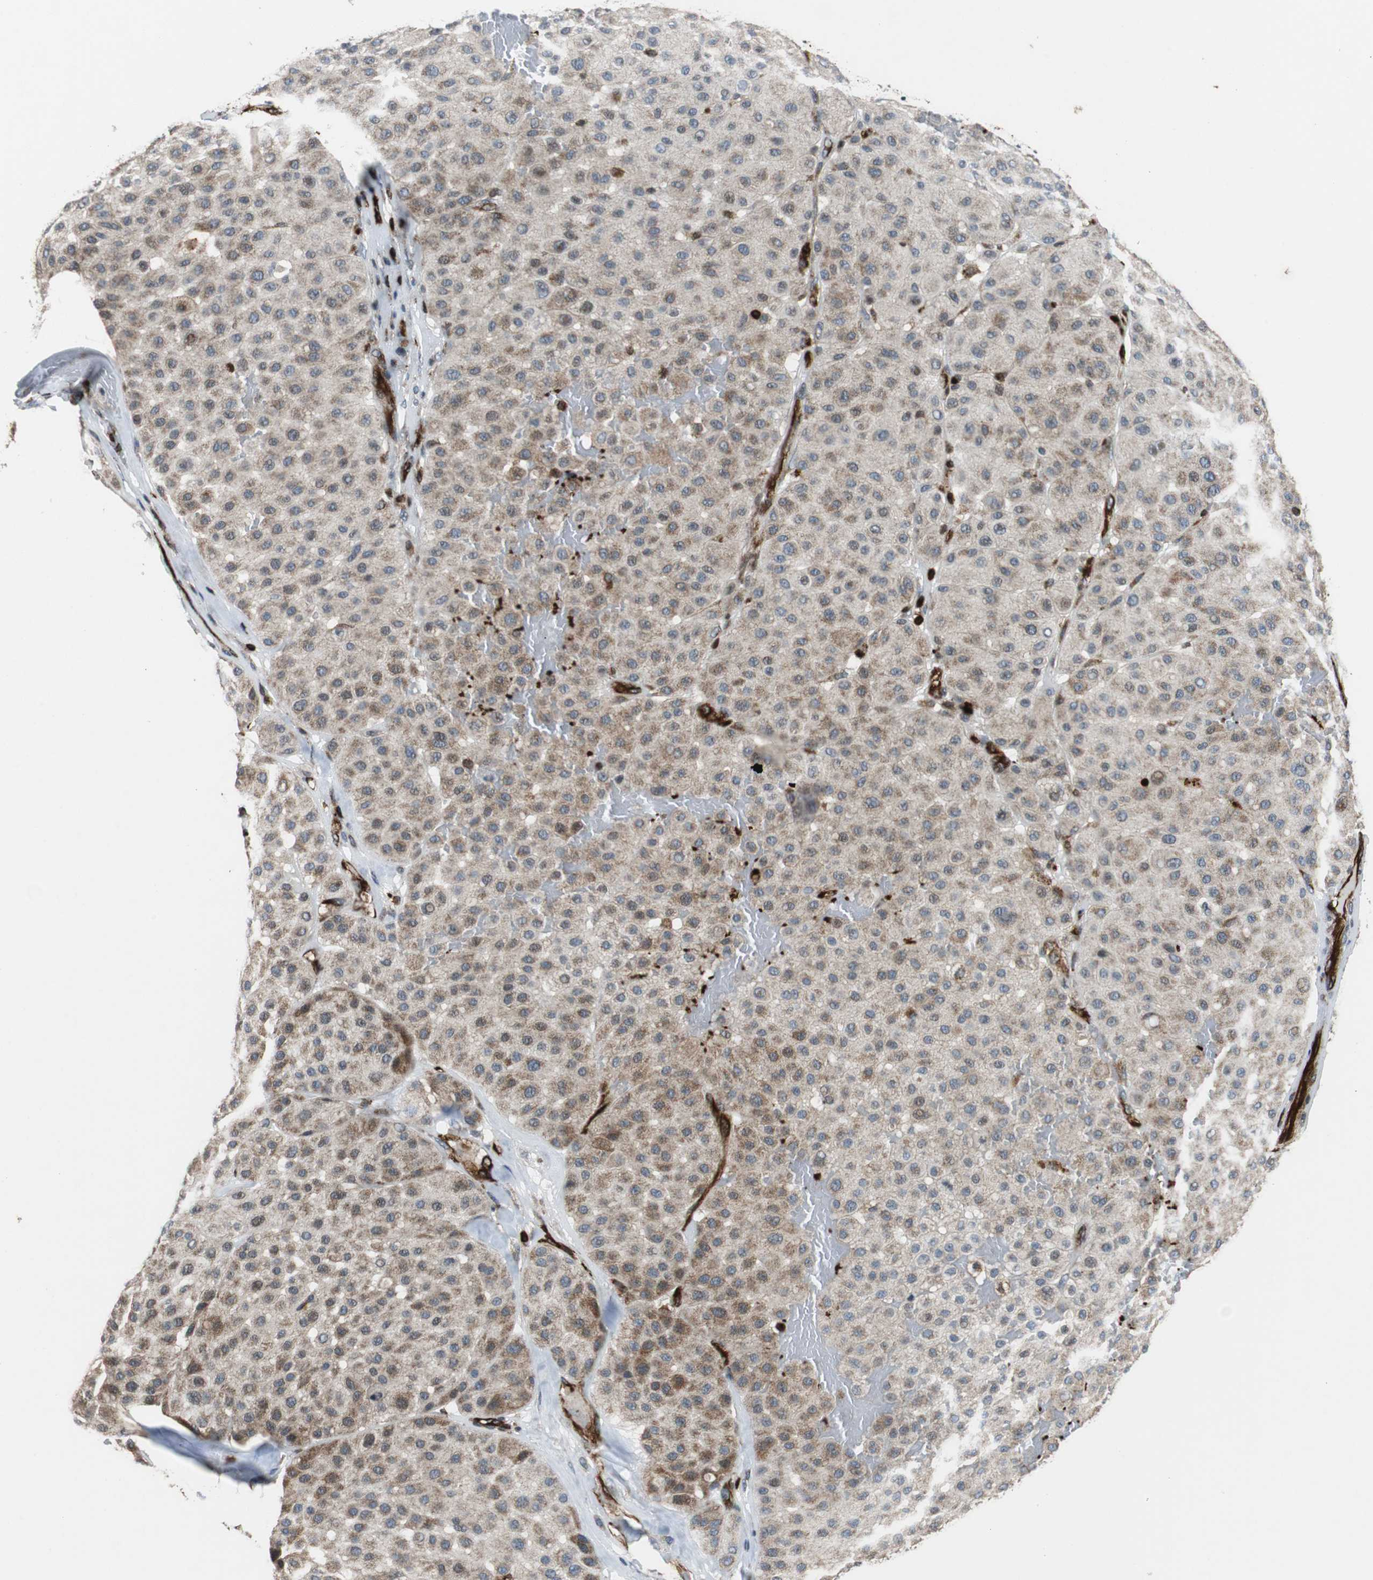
{"staining": {"intensity": "weak", "quantity": ">75%", "location": "cytoplasmic/membranous"}, "tissue": "melanoma", "cell_type": "Tumor cells", "image_type": "cancer", "snomed": [{"axis": "morphology", "description": "Normal tissue, NOS"}, {"axis": "morphology", "description": "Malignant melanoma, Metastatic site"}, {"axis": "topography", "description": "Skin"}], "caption": "Immunohistochemistry (IHC) histopathology image of human malignant melanoma (metastatic site) stained for a protein (brown), which exhibits low levels of weak cytoplasmic/membranous positivity in about >75% of tumor cells.", "gene": "TUBA4A", "patient": {"sex": "male", "age": 41}}